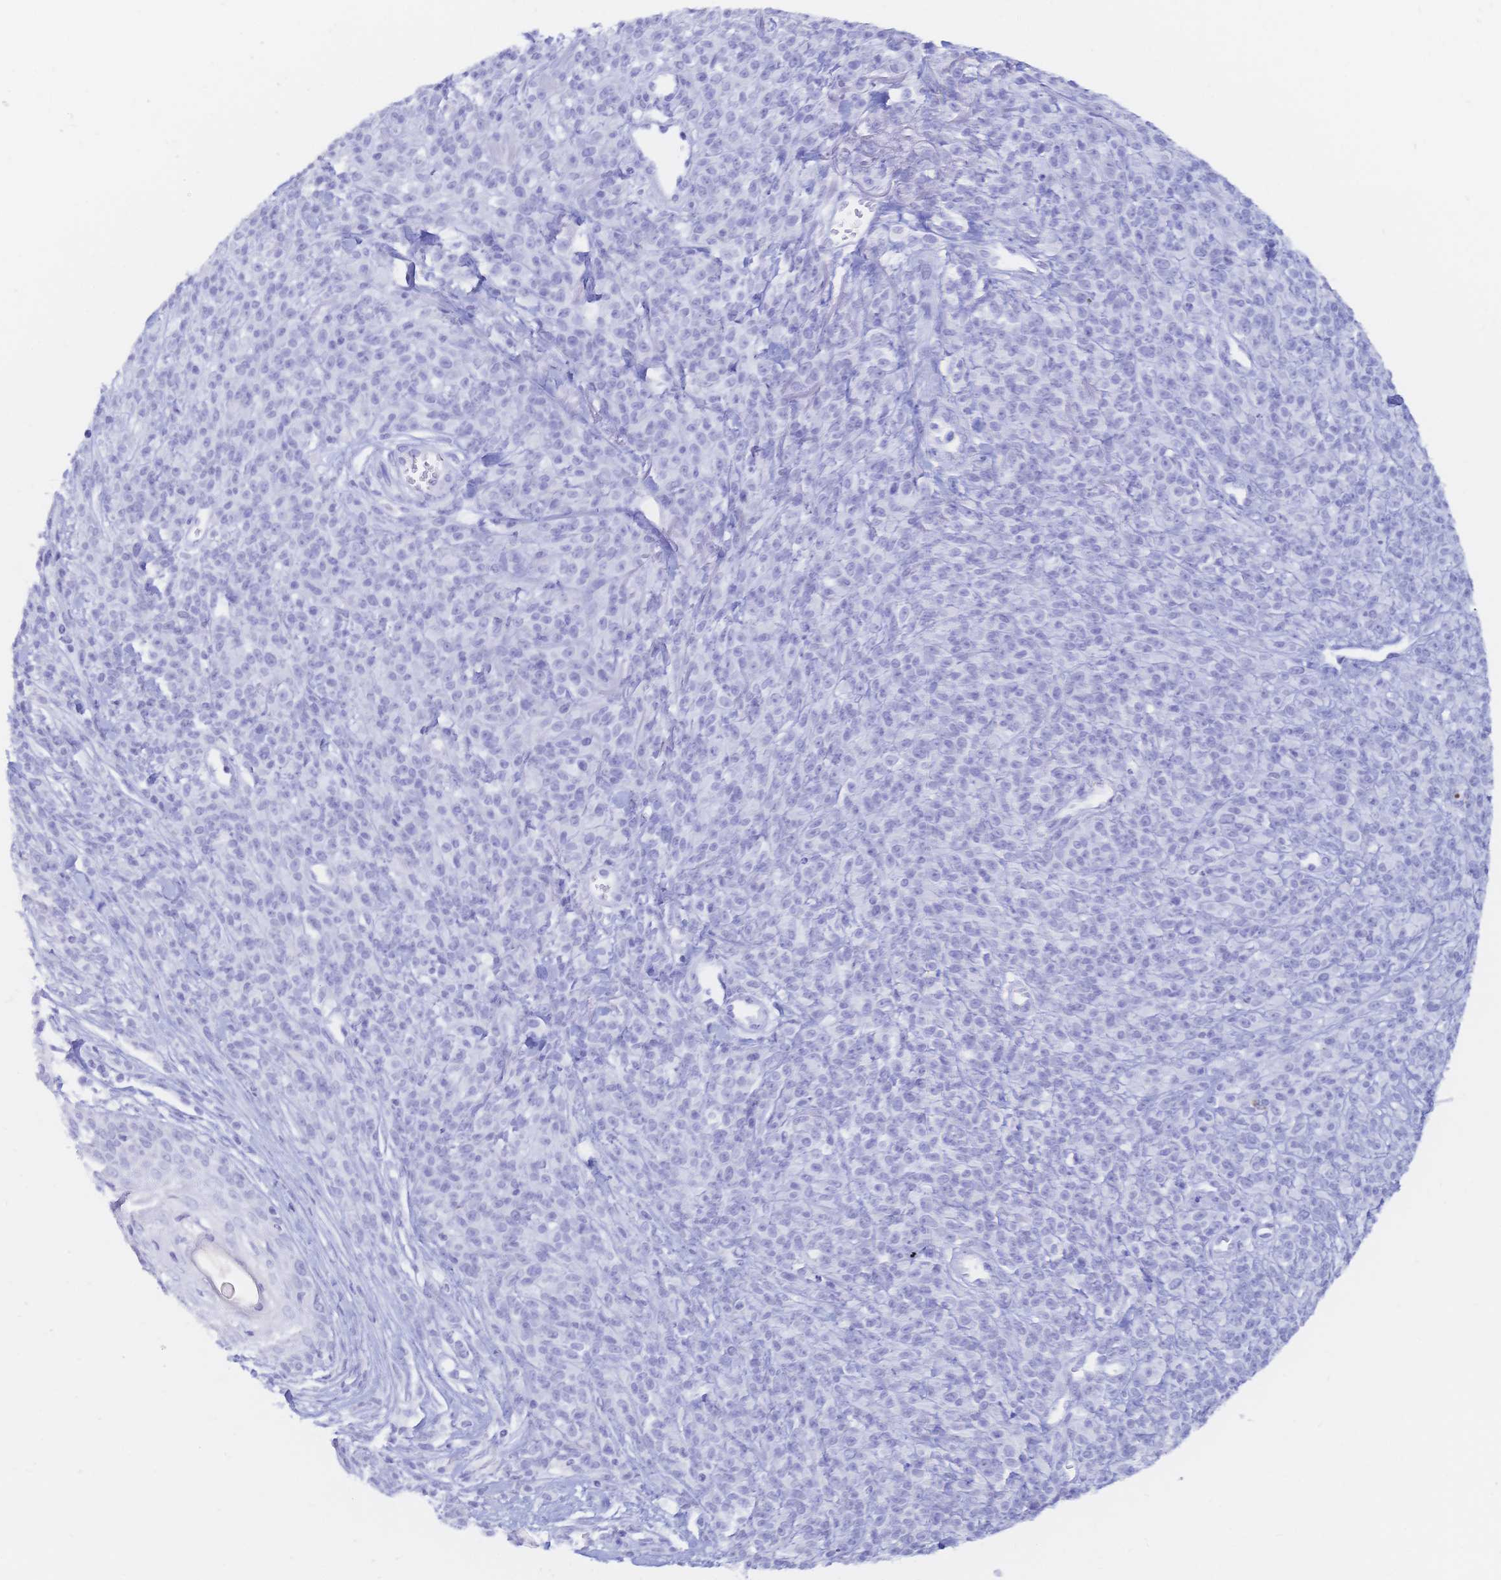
{"staining": {"intensity": "negative", "quantity": "none", "location": "none"}, "tissue": "melanoma", "cell_type": "Tumor cells", "image_type": "cancer", "snomed": [{"axis": "morphology", "description": "Malignant melanoma, NOS"}, {"axis": "topography", "description": "Skin"}, {"axis": "topography", "description": "Skin of trunk"}], "caption": "An image of malignant melanoma stained for a protein reveals no brown staining in tumor cells.", "gene": "MEP1B", "patient": {"sex": "male", "age": 74}}